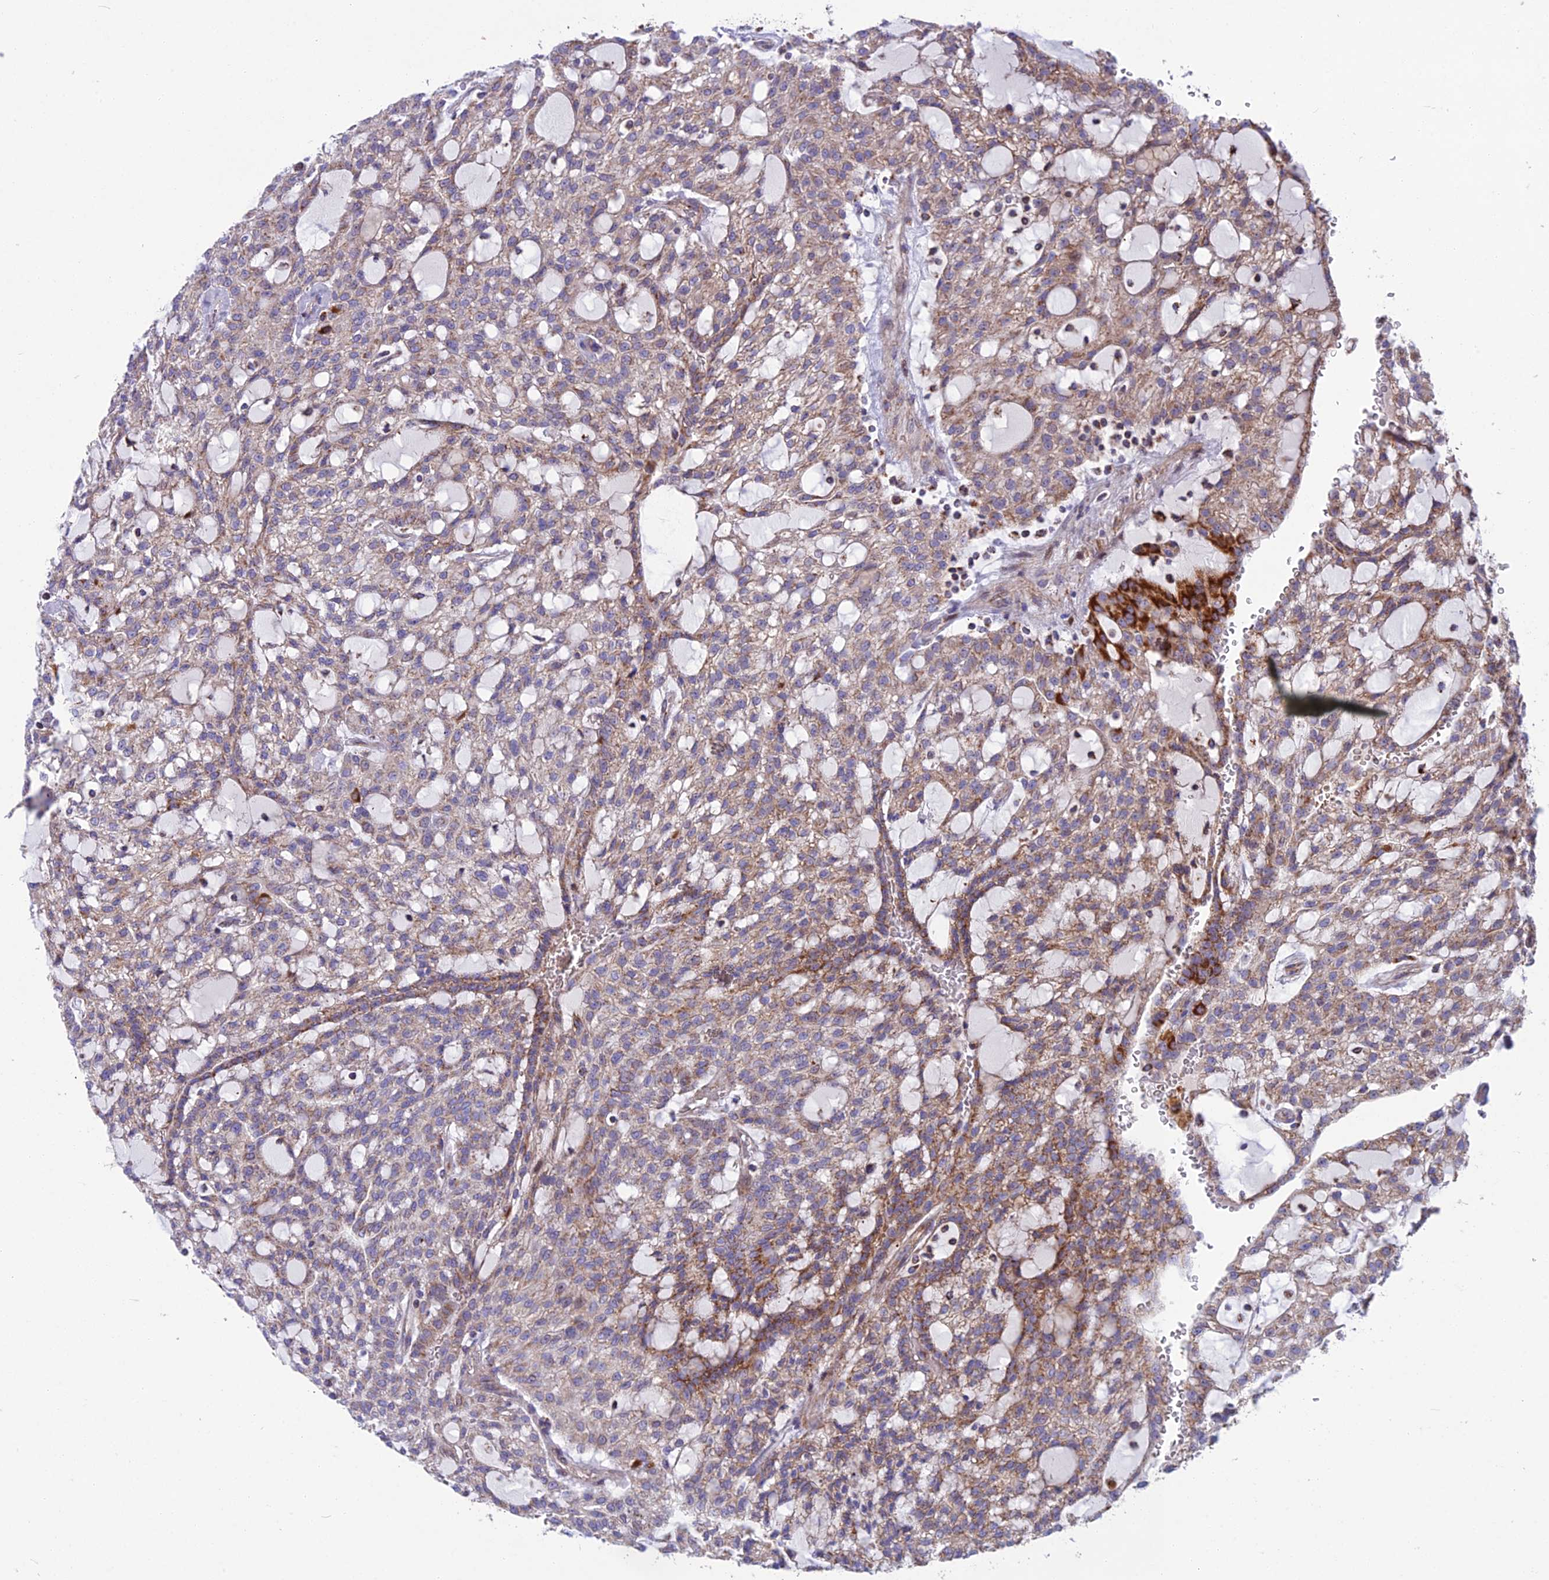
{"staining": {"intensity": "moderate", "quantity": ">75%", "location": "cytoplasmic/membranous"}, "tissue": "renal cancer", "cell_type": "Tumor cells", "image_type": "cancer", "snomed": [{"axis": "morphology", "description": "Adenocarcinoma, NOS"}, {"axis": "topography", "description": "Kidney"}], "caption": "A high-resolution micrograph shows IHC staining of renal cancer, which displays moderate cytoplasmic/membranous staining in about >75% of tumor cells.", "gene": "CS", "patient": {"sex": "male", "age": 63}}